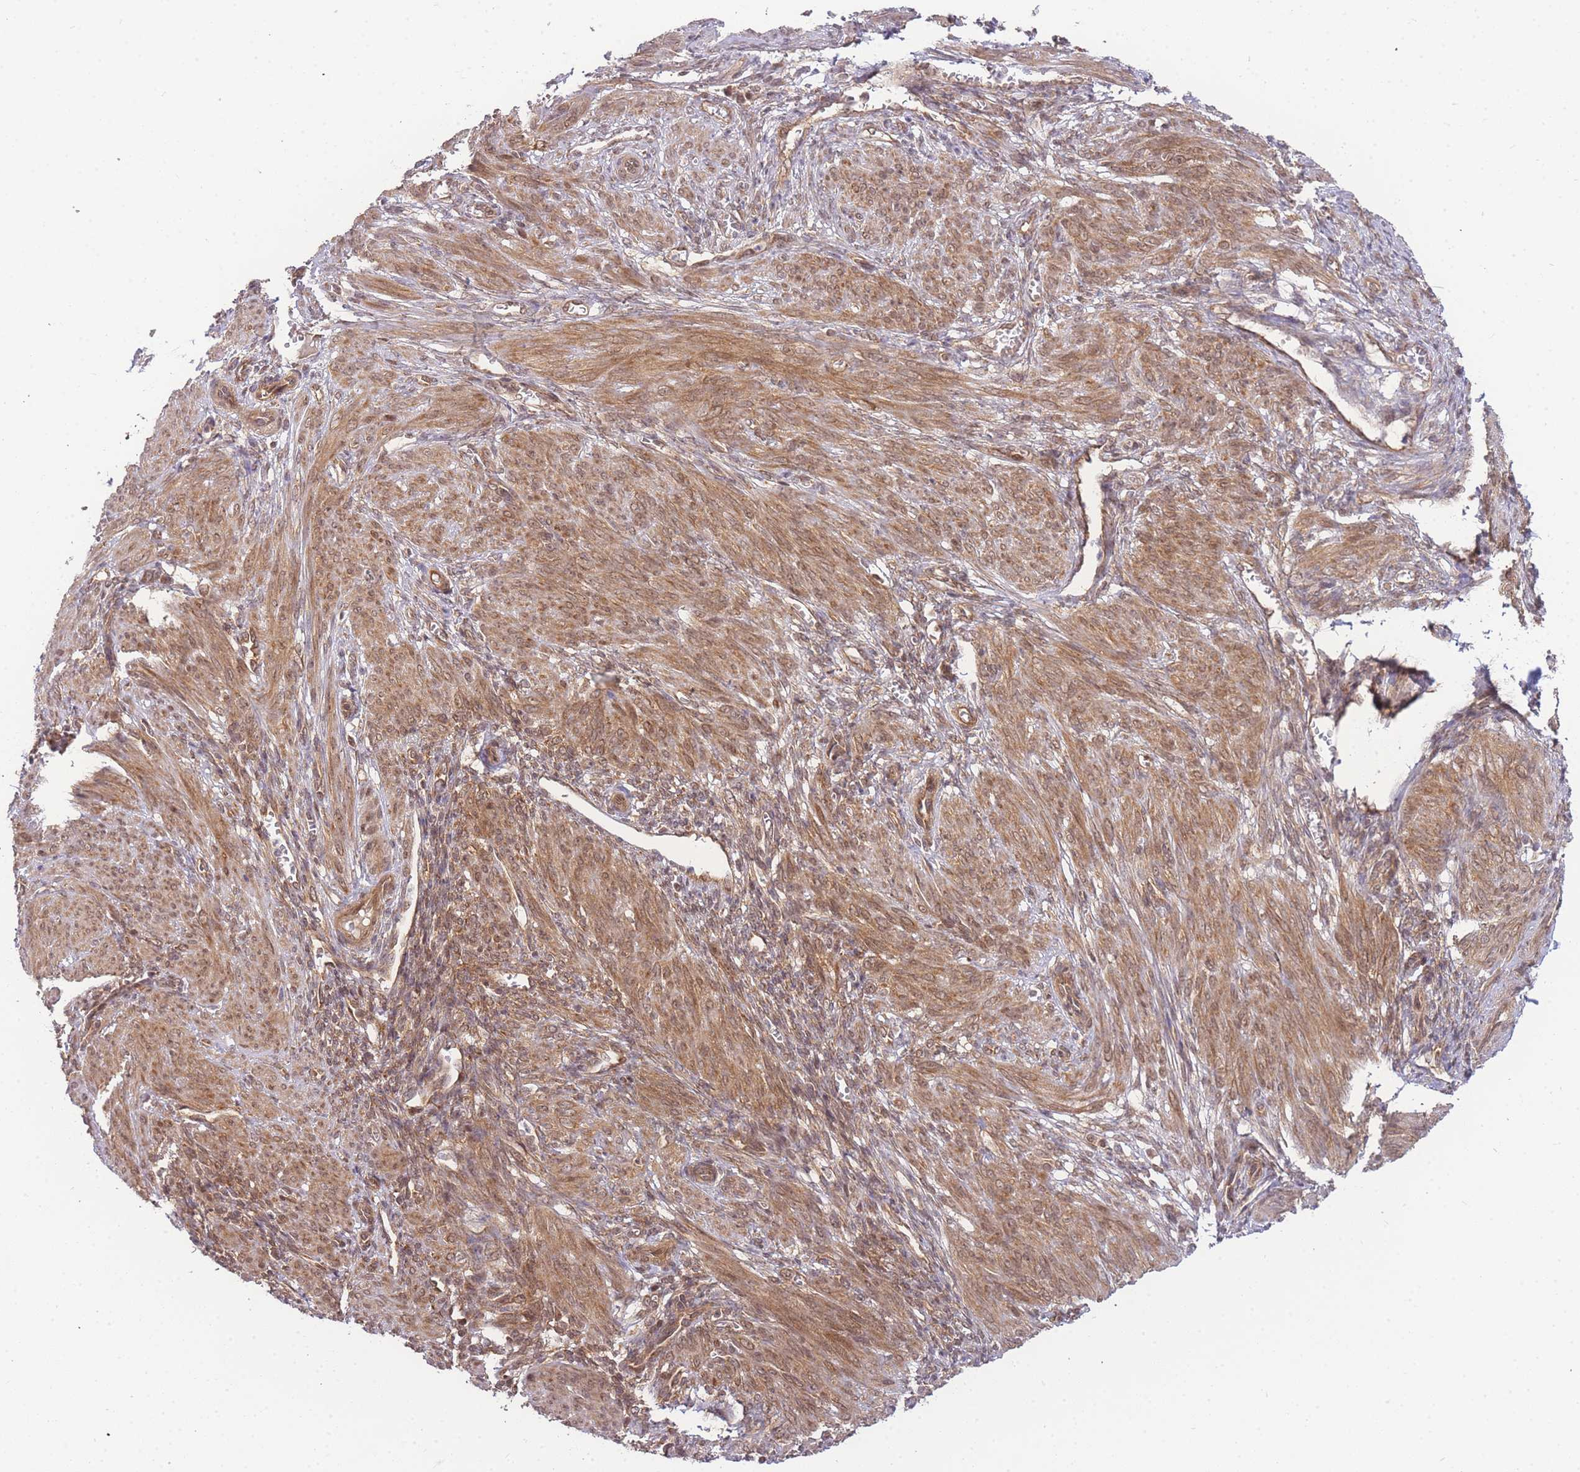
{"staining": {"intensity": "moderate", "quantity": ">75%", "location": "cytoplasmic/membranous,nuclear"}, "tissue": "smooth muscle", "cell_type": "Smooth muscle cells", "image_type": "normal", "snomed": [{"axis": "morphology", "description": "Normal tissue, NOS"}, {"axis": "topography", "description": "Smooth muscle"}], "caption": "An image of smooth muscle stained for a protein exhibits moderate cytoplasmic/membranous,nuclear brown staining in smooth muscle cells. The staining was performed using DAB, with brown indicating positive protein expression. Nuclei are stained blue with hematoxylin.", "gene": "KIAA1191", "patient": {"sex": "female", "age": 39}}